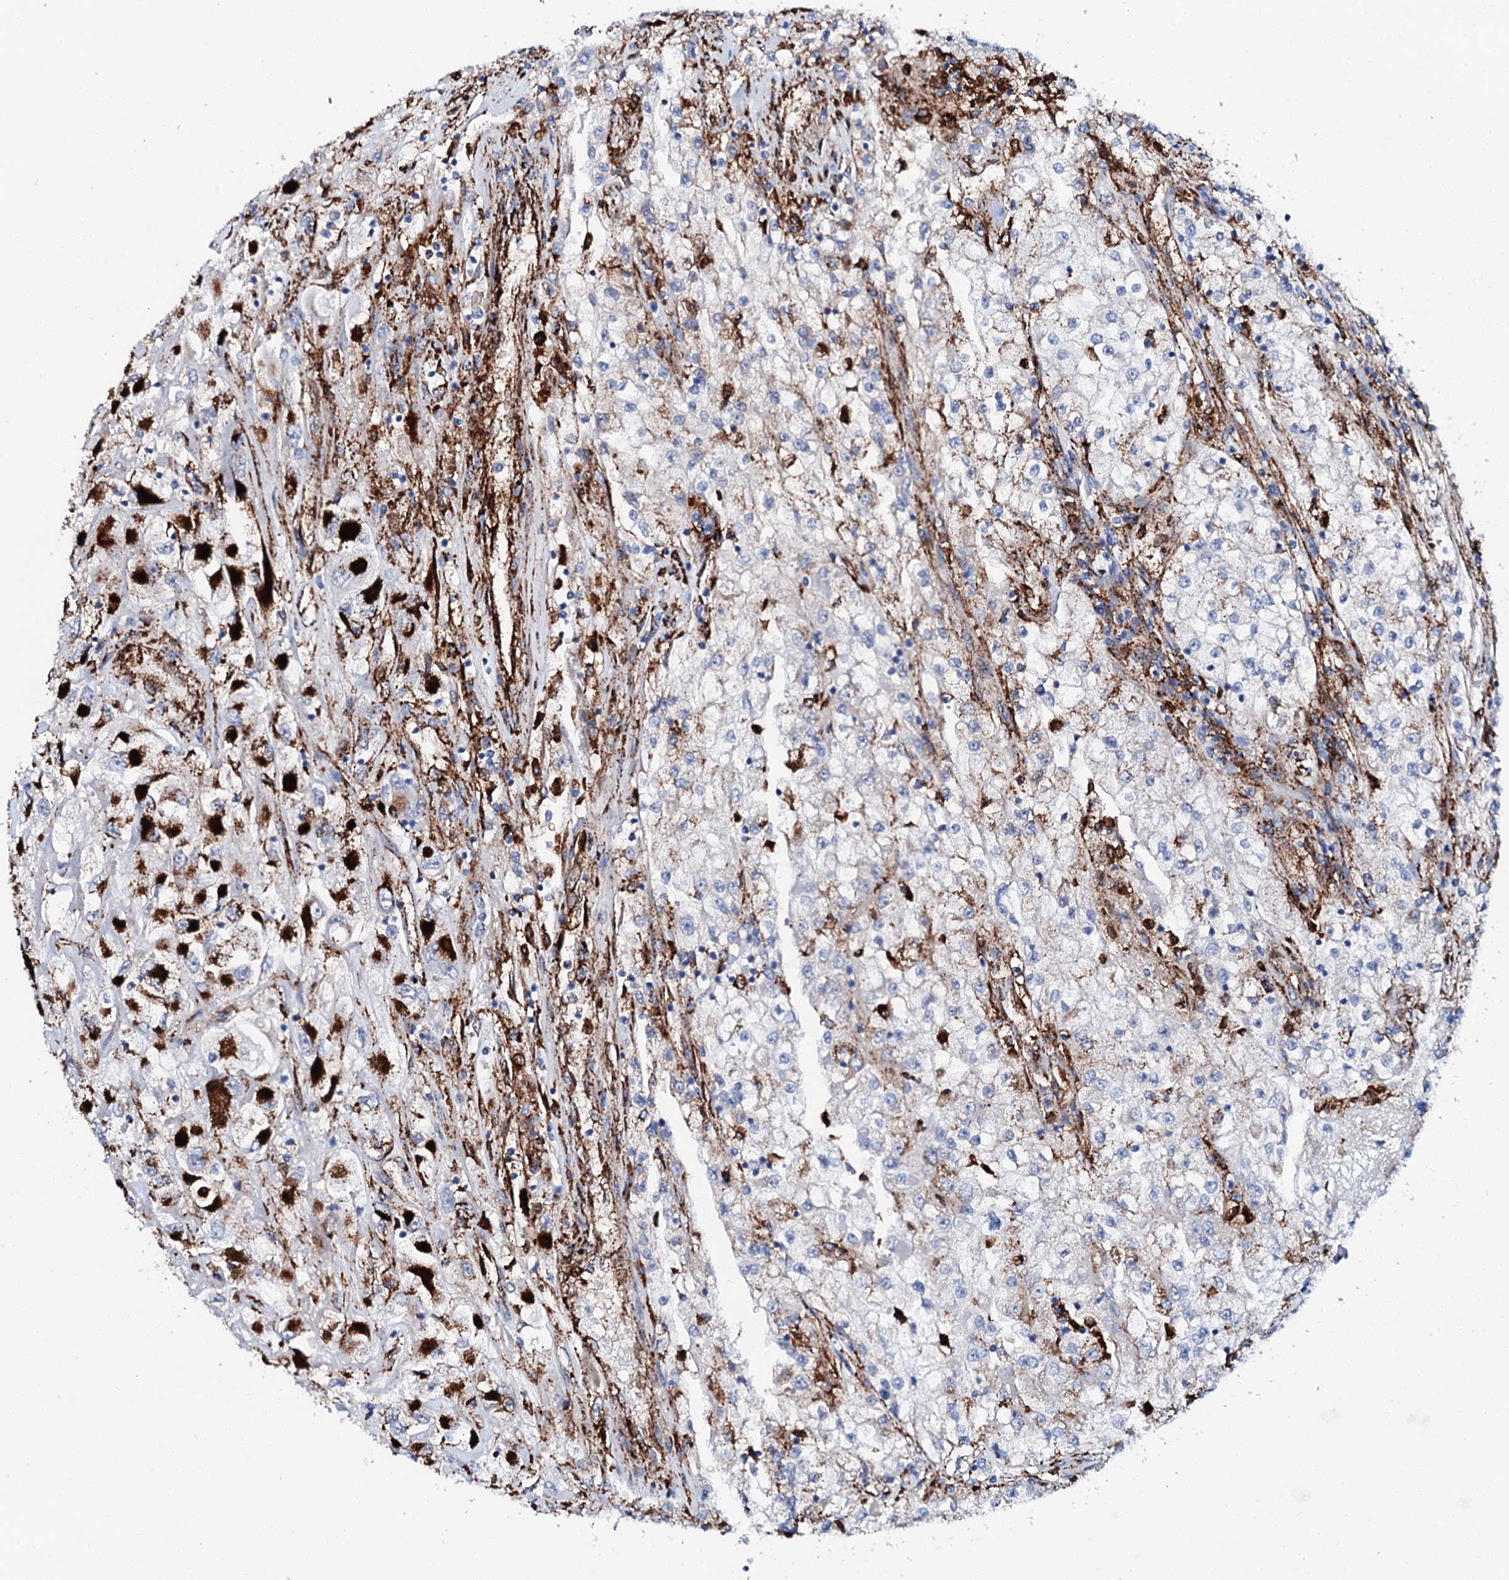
{"staining": {"intensity": "strong", "quantity": "<25%", "location": "cytoplasmic/membranous"}, "tissue": "renal cancer", "cell_type": "Tumor cells", "image_type": "cancer", "snomed": [{"axis": "morphology", "description": "Adenocarcinoma, NOS"}, {"axis": "topography", "description": "Kidney"}], "caption": "Immunohistochemistry staining of renal adenocarcinoma, which shows medium levels of strong cytoplasmic/membranous staining in approximately <25% of tumor cells indicating strong cytoplasmic/membranous protein positivity. The staining was performed using DAB (brown) for protein detection and nuclei were counterstained in hematoxylin (blue).", "gene": "MED13L", "patient": {"sex": "female", "age": 52}}